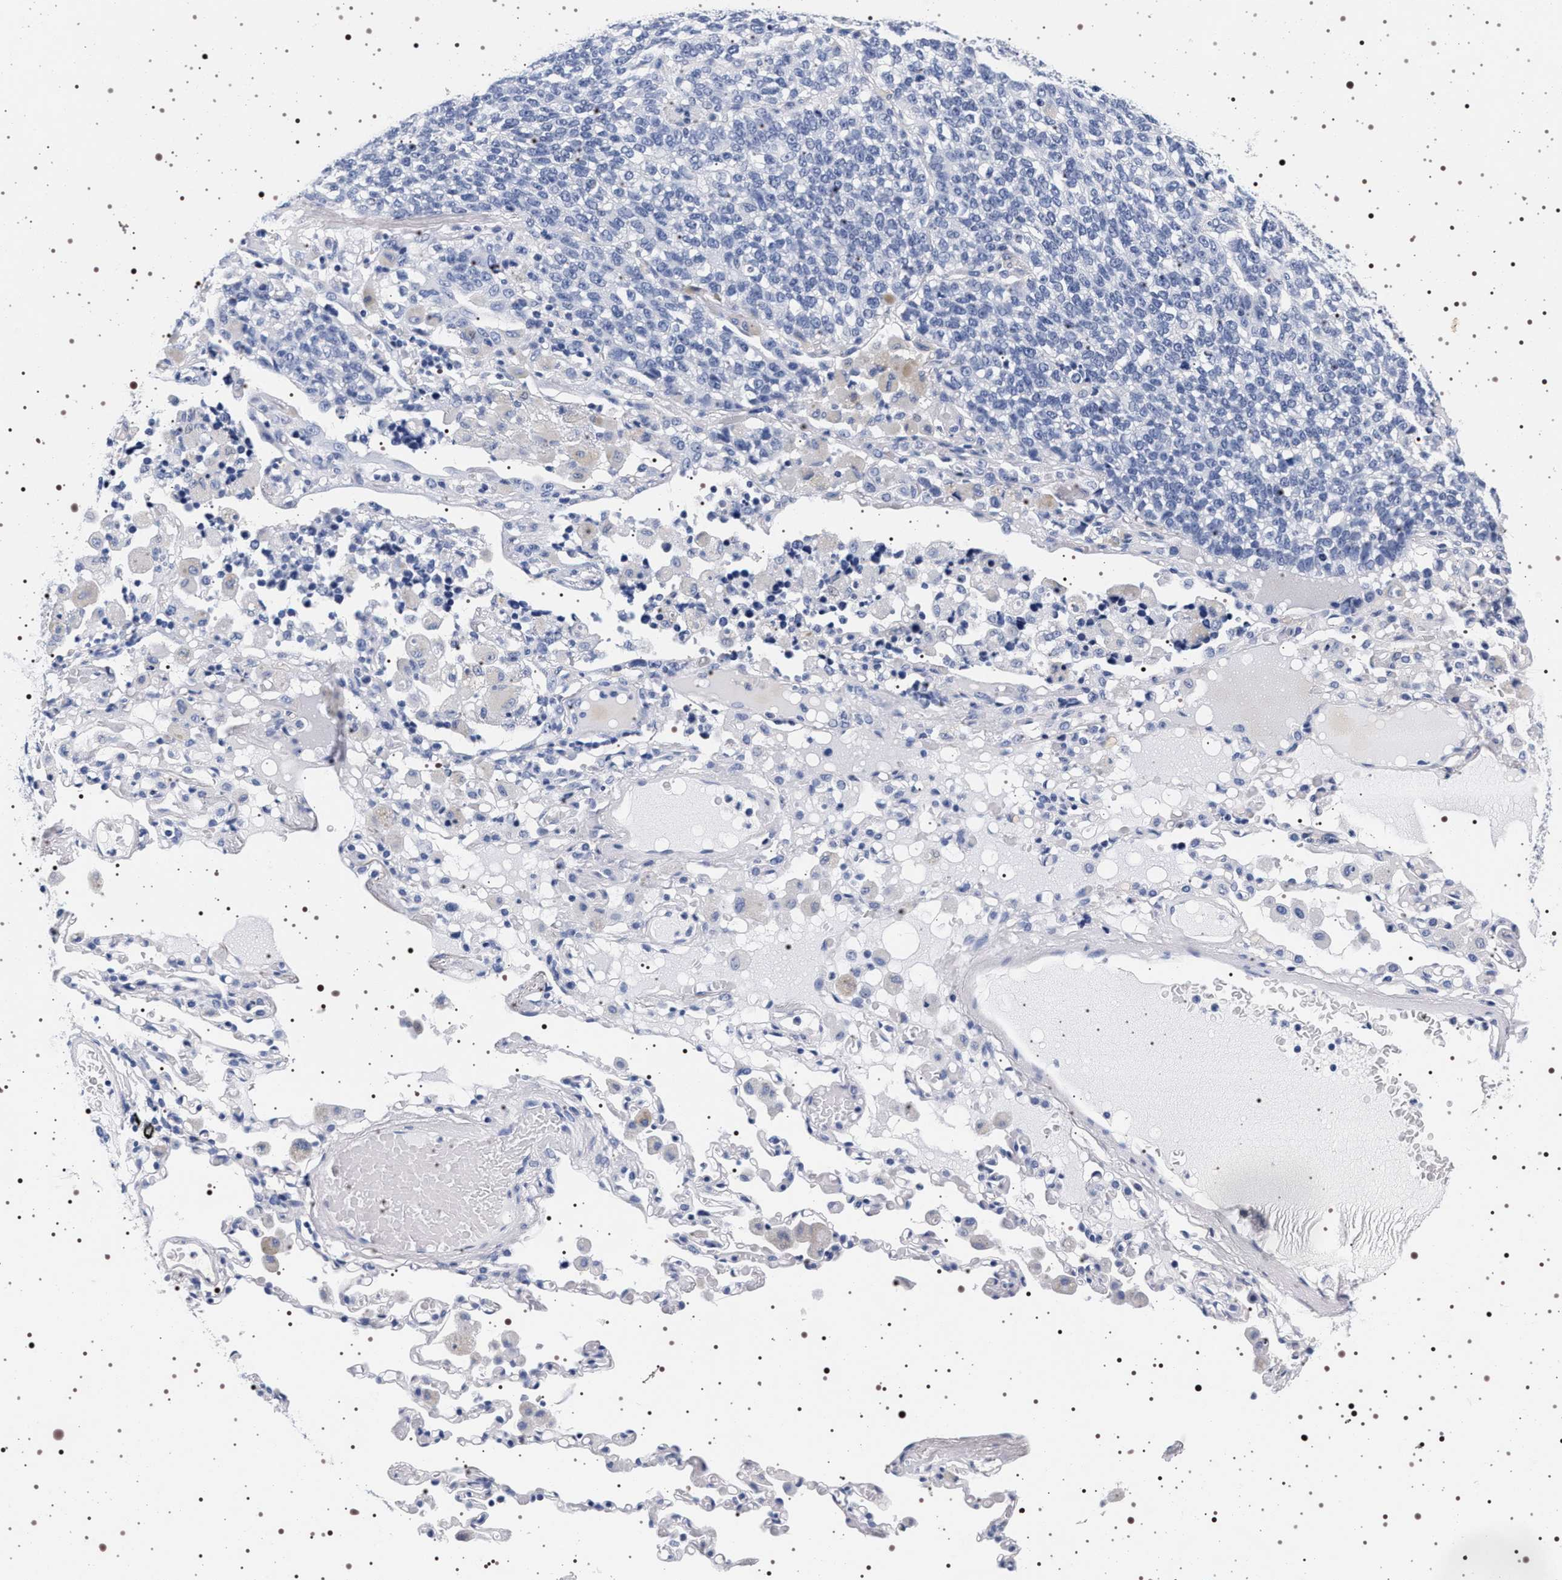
{"staining": {"intensity": "negative", "quantity": "none", "location": "none"}, "tissue": "lung cancer", "cell_type": "Tumor cells", "image_type": "cancer", "snomed": [{"axis": "morphology", "description": "Adenocarcinoma, NOS"}, {"axis": "topography", "description": "Lung"}], "caption": "Tumor cells are negative for brown protein staining in lung cancer (adenocarcinoma). Nuclei are stained in blue.", "gene": "SYN1", "patient": {"sex": "male", "age": 49}}